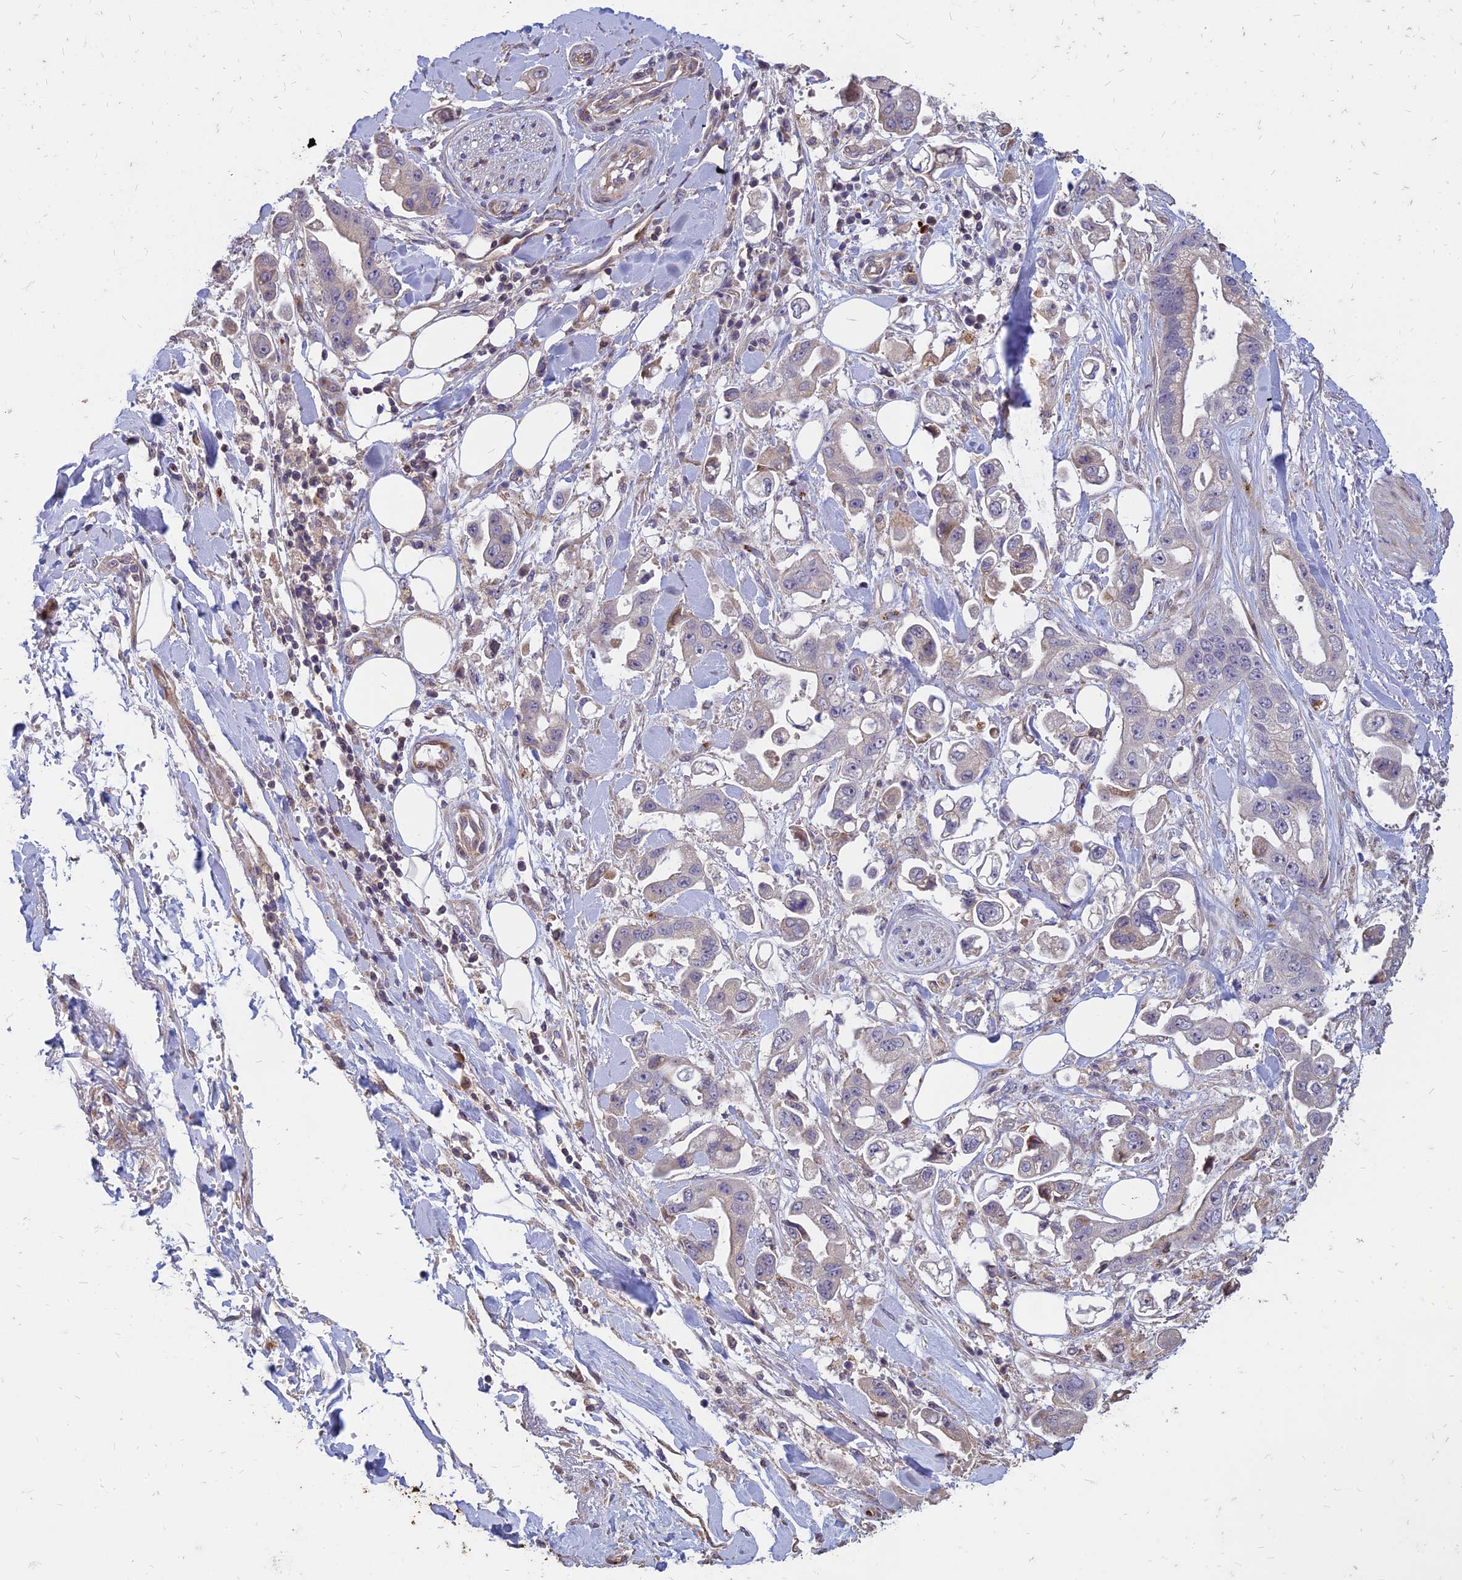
{"staining": {"intensity": "negative", "quantity": "none", "location": "none"}, "tissue": "stomach cancer", "cell_type": "Tumor cells", "image_type": "cancer", "snomed": [{"axis": "morphology", "description": "Adenocarcinoma, NOS"}, {"axis": "topography", "description": "Stomach"}], "caption": "Immunohistochemistry of adenocarcinoma (stomach) displays no staining in tumor cells. The staining is performed using DAB brown chromogen with nuclei counter-stained in using hematoxylin.", "gene": "ST3GAL6", "patient": {"sex": "male", "age": 62}}